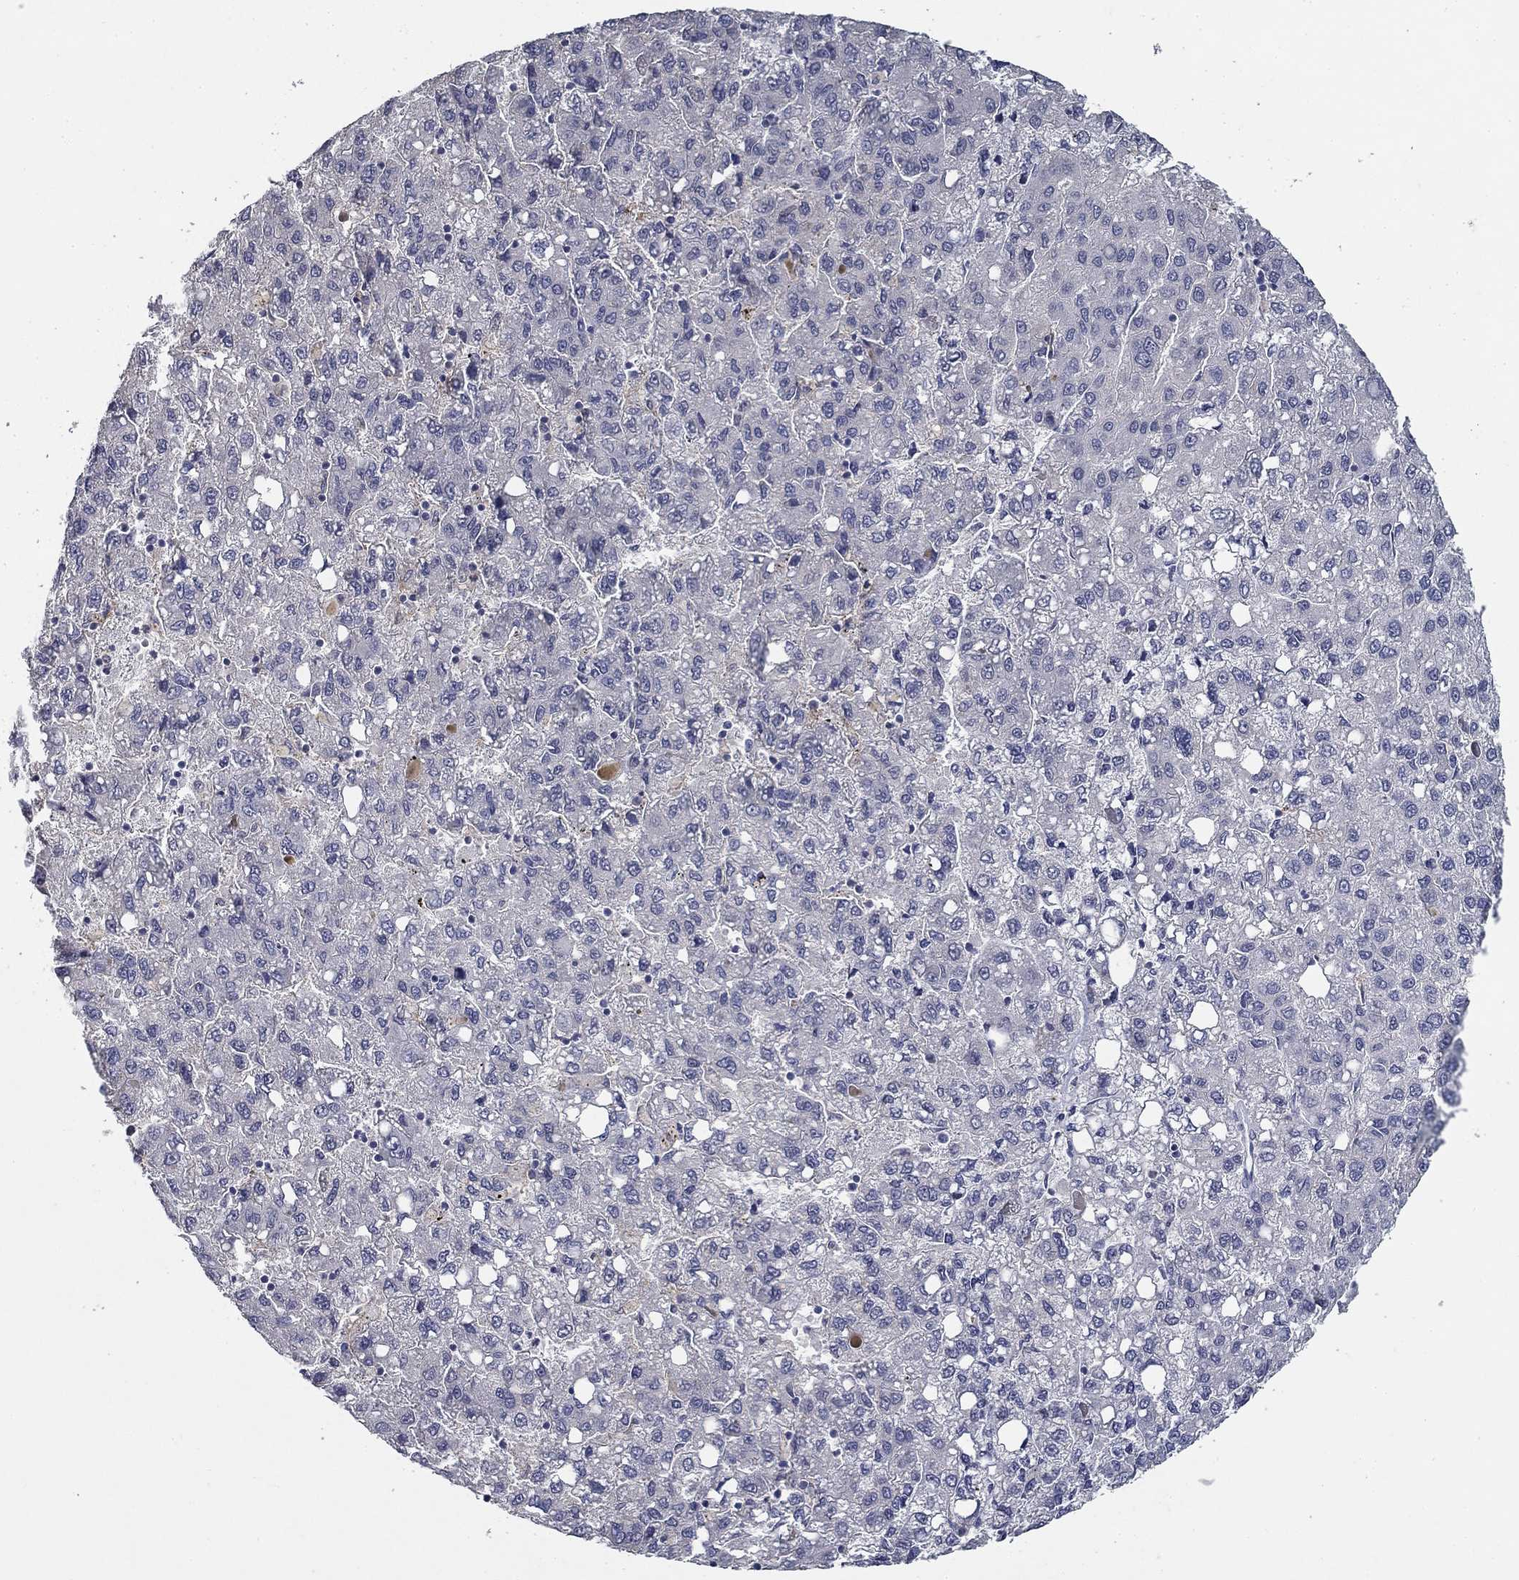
{"staining": {"intensity": "negative", "quantity": "none", "location": "none"}, "tissue": "liver cancer", "cell_type": "Tumor cells", "image_type": "cancer", "snomed": [{"axis": "morphology", "description": "Carcinoma, Hepatocellular, NOS"}, {"axis": "topography", "description": "Liver"}], "caption": "This is an immunohistochemistry photomicrograph of hepatocellular carcinoma (liver). There is no expression in tumor cells.", "gene": "CD274", "patient": {"sex": "female", "age": 82}}